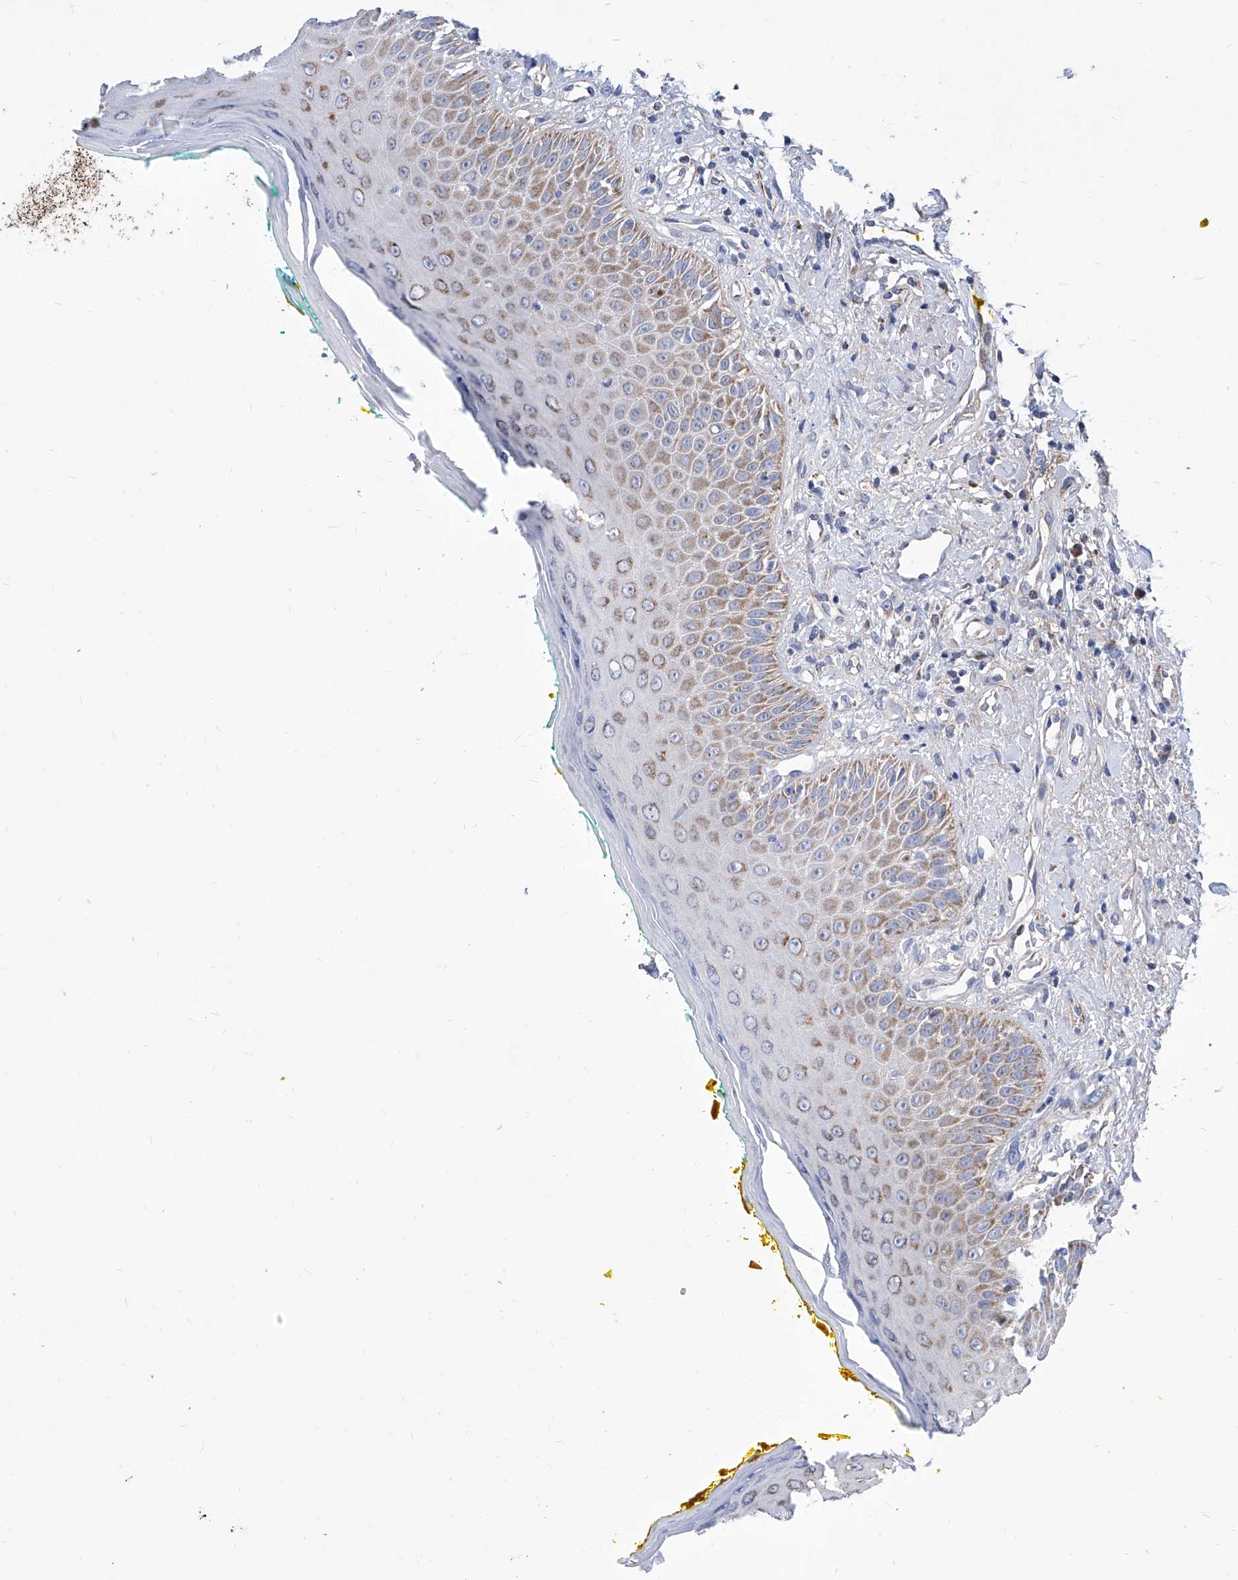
{"staining": {"intensity": "moderate", "quantity": "25%-75%", "location": "cytoplasmic/membranous"}, "tissue": "oral mucosa", "cell_type": "Squamous epithelial cells", "image_type": "normal", "snomed": [{"axis": "morphology", "description": "Normal tissue, NOS"}, {"axis": "topography", "description": "Oral tissue"}], "caption": "Moderate cytoplasmic/membranous positivity for a protein is seen in approximately 25%-75% of squamous epithelial cells of normal oral mucosa using IHC.", "gene": "SRBD1", "patient": {"sex": "female", "age": 70}}